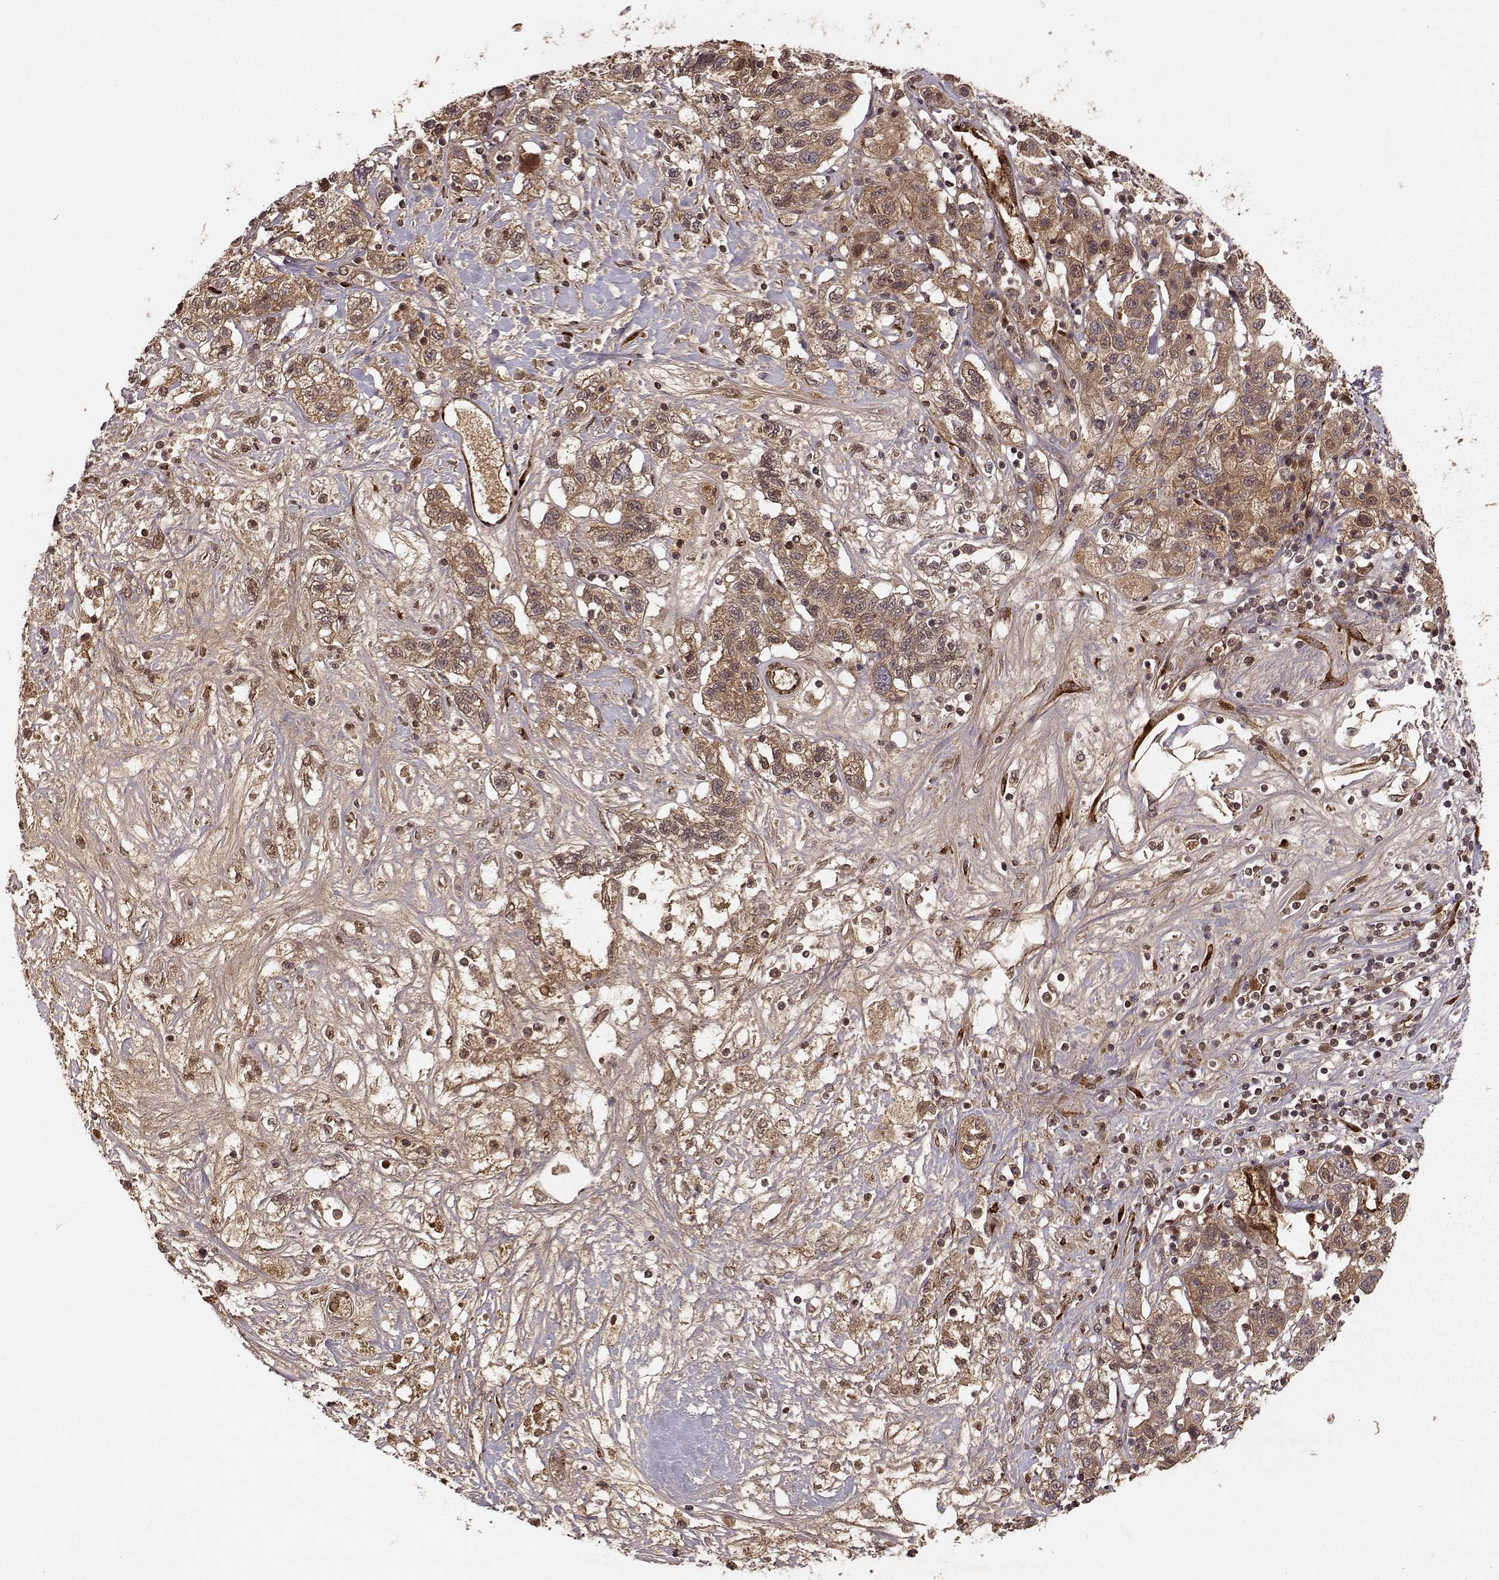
{"staining": {"intensity": "moderate", "quantity": "25%-75%", "location": "cytoplasmic/membranous"}, "tissue": "liver cancer", "cell_type": "Tumor cells", "image_type": "cancer", "snomed": [{"axis": "morphology", "description": "Adenocarcinoma, NOS"}, {"axis": "morphology", "description": "Cholangiocarcinoma"}, {"axis": "topography", "description": "Liver"}], "caption": "Liver cholangiocarcinoma was stained to show a protein in brown. There is medium levels of moderate cytoplasmic/membranous expression in approximately 25%-75% of tumor cells.", "gene": "FSTL1", "patient": {"sex": "male", "age": 64}}